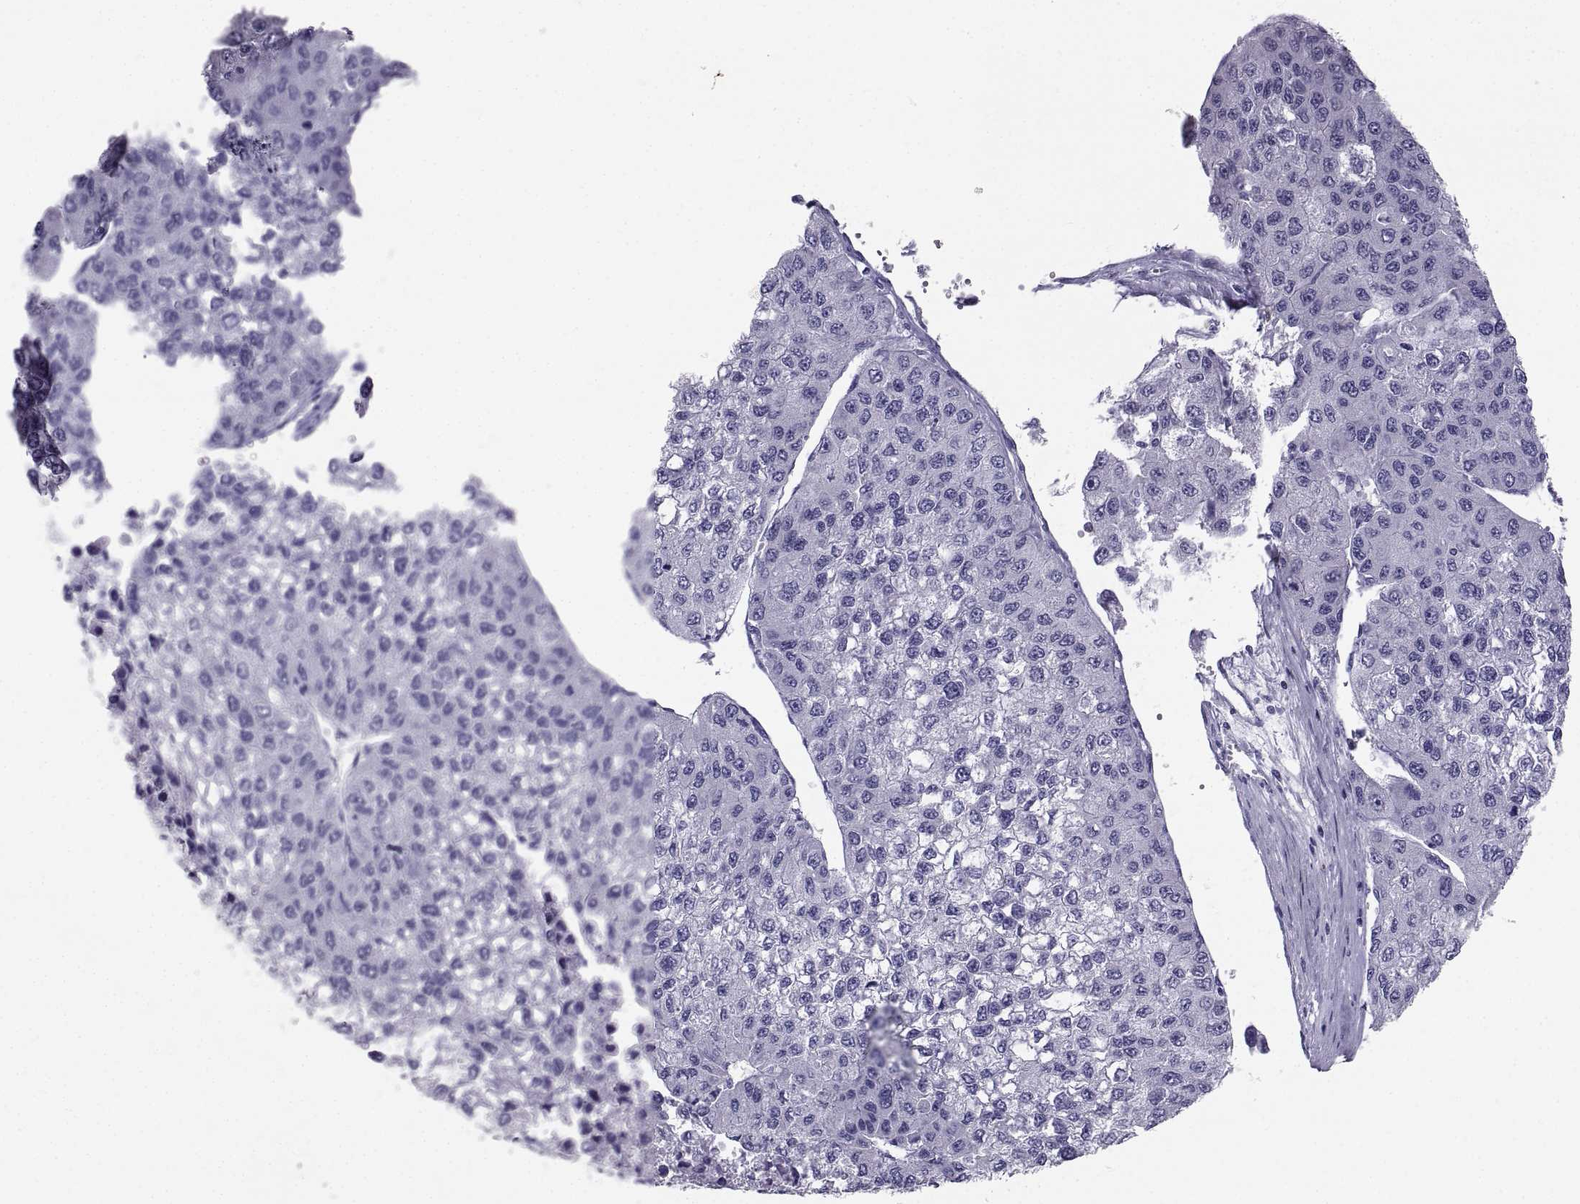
{"staining": {"intensity": "negative", "quantity": "none", "location": "none"}, "tissue": "liver cancer", "cell_type": "Tumor cells", "image_type": "cancer", "snomed": [{"axis": "morphology", "description": "Carcinoma, Hepatocellular, NOS"}, {"axis": "topography", "description": "Liver"}], "caption": "The IHC photomicrograph has no significant expression in tumor cells of liver cancer (hepatocellular carcinoma) tissue.", "gene": "PCSK1N", "patient": {"sex": "female", "age": 66}}